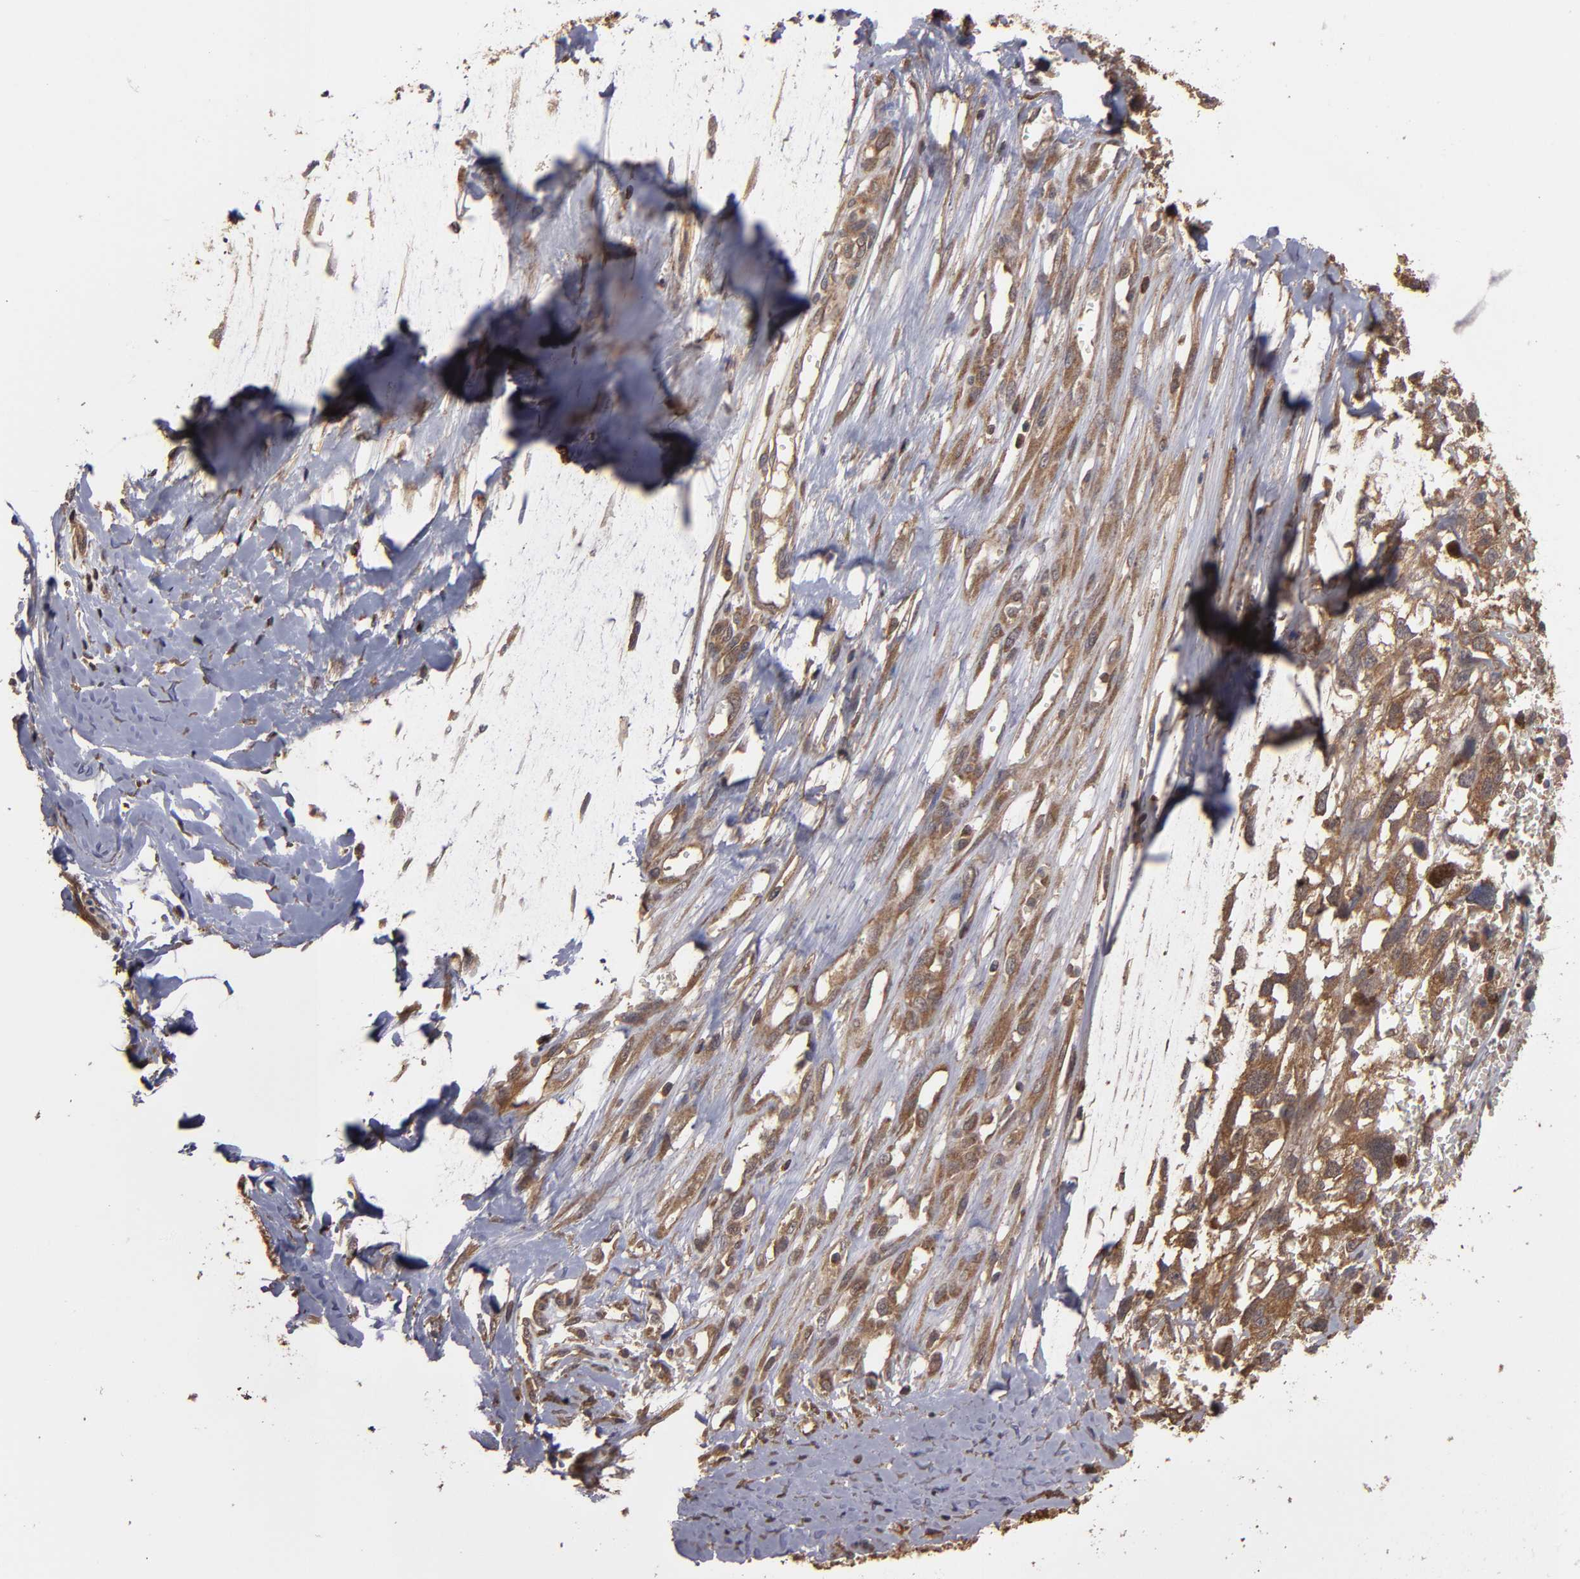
{"staining": {"intensity": "moderate", "quantity": ">75%", "location": "cytoplasmic/membranous"}, "tissue": "melanoma", "cell_type": "Tumor cells", "image_type": "cancer", "snomed": [{"axis": "morphology", "description": "Malignant melanoma, Metastatic site"}, {"axis": "topography", "description": "Lymph node"}], "caption": "About >75% of tumor cells in melanoma show moderate cytoplasmic/membranous protein staining as visualized by brown immunohistochemical staining.", "gene": "RPS6KA6", "patient": {"sex": "male", "age": 59}}